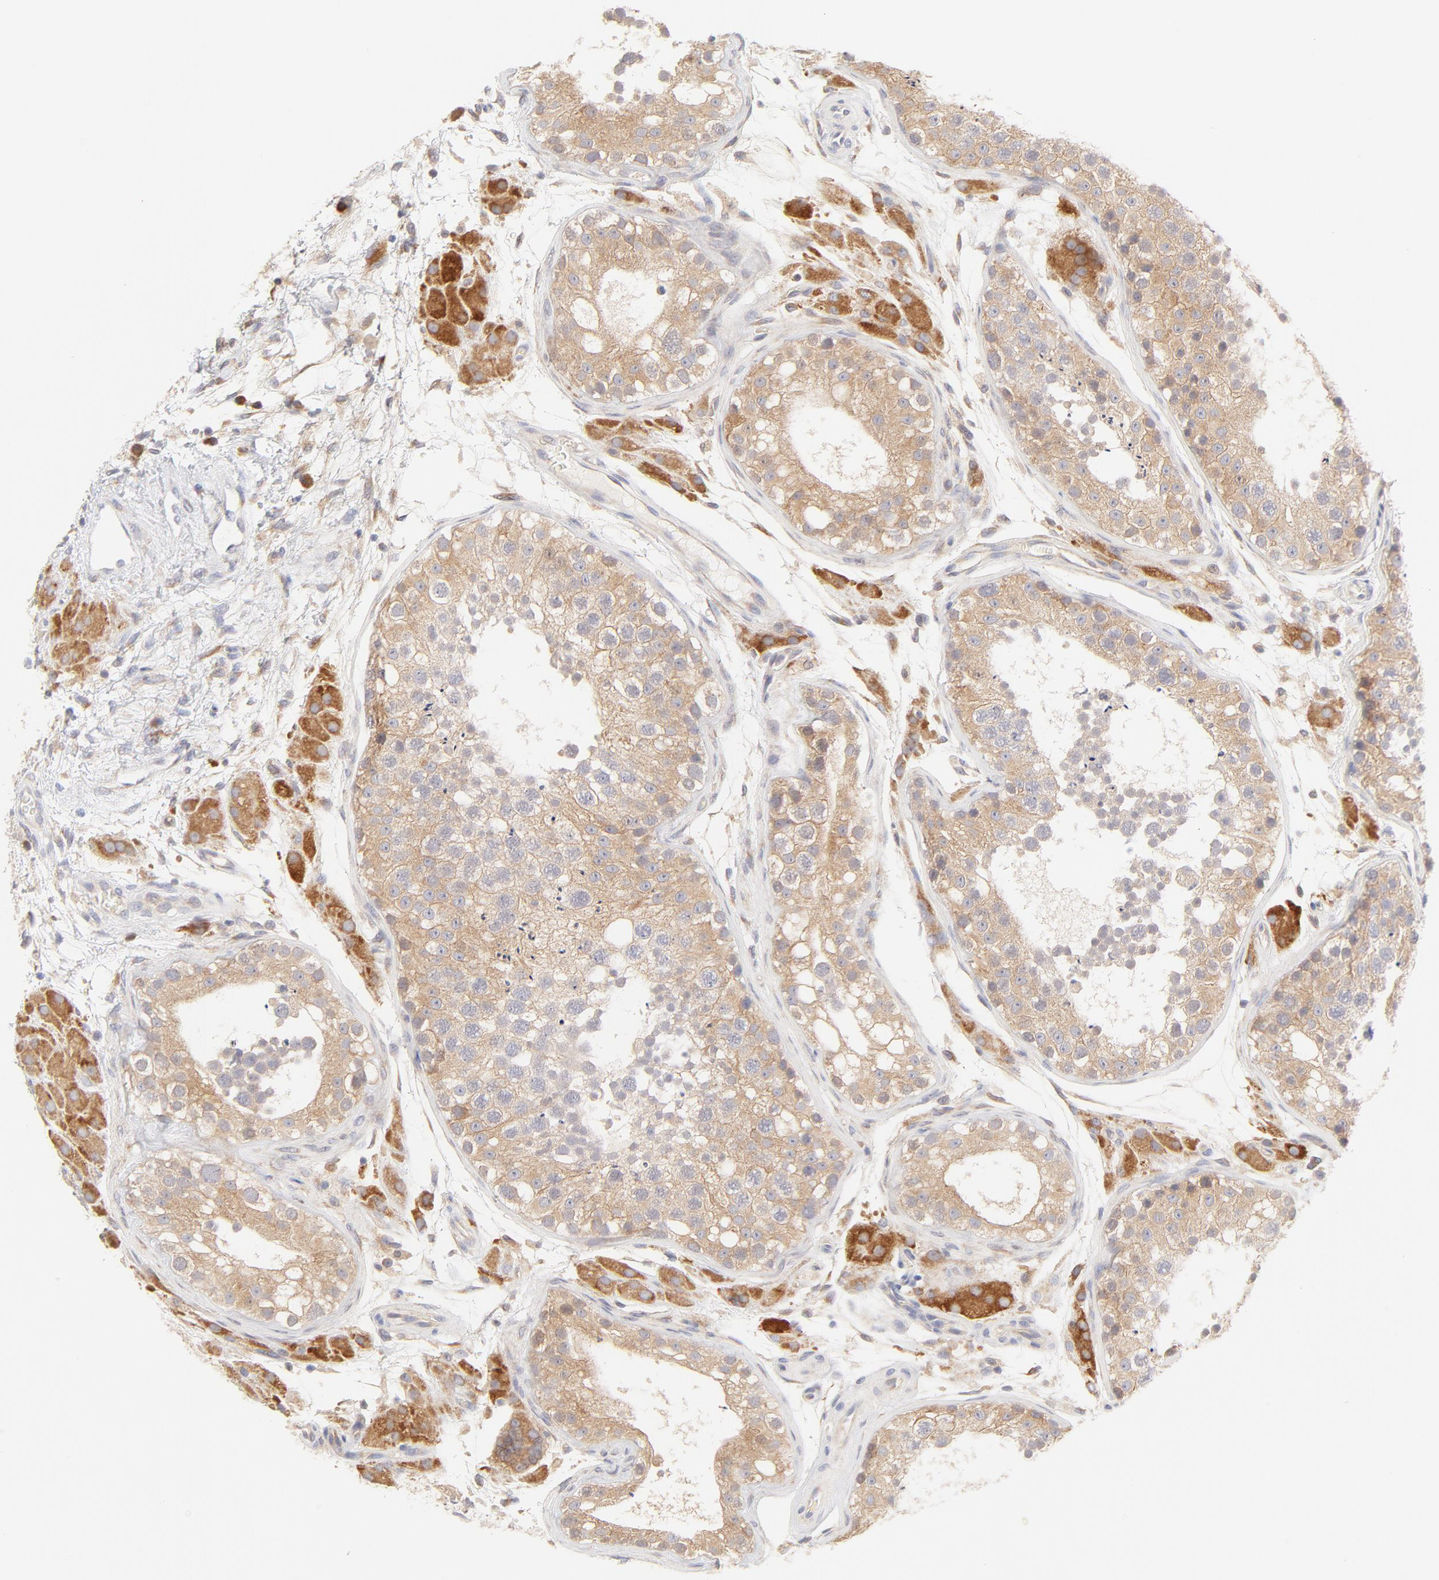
{"staining": {"intensity": "moderate", "quantity": ">75%", "location": "cytoplasmic/membranous"}, "tissue": "testis", "cell_type": "Cells in seminiferous ducts", "image_type": "normal", "snomed": [{"axis": "morphology", "description": "Normal tissue, NOS"}, {"axis": "topography", "description": "Testis"}], "caption": "Moderate cytoplasmic/membranous staining for a protein is appreciated in about >75% of cells in seminiferous ducts of normal testis using immunohistochemistry (IHC).", "gene": "RPS6KA1", "patient": {"sex": "male", "age": 26}}